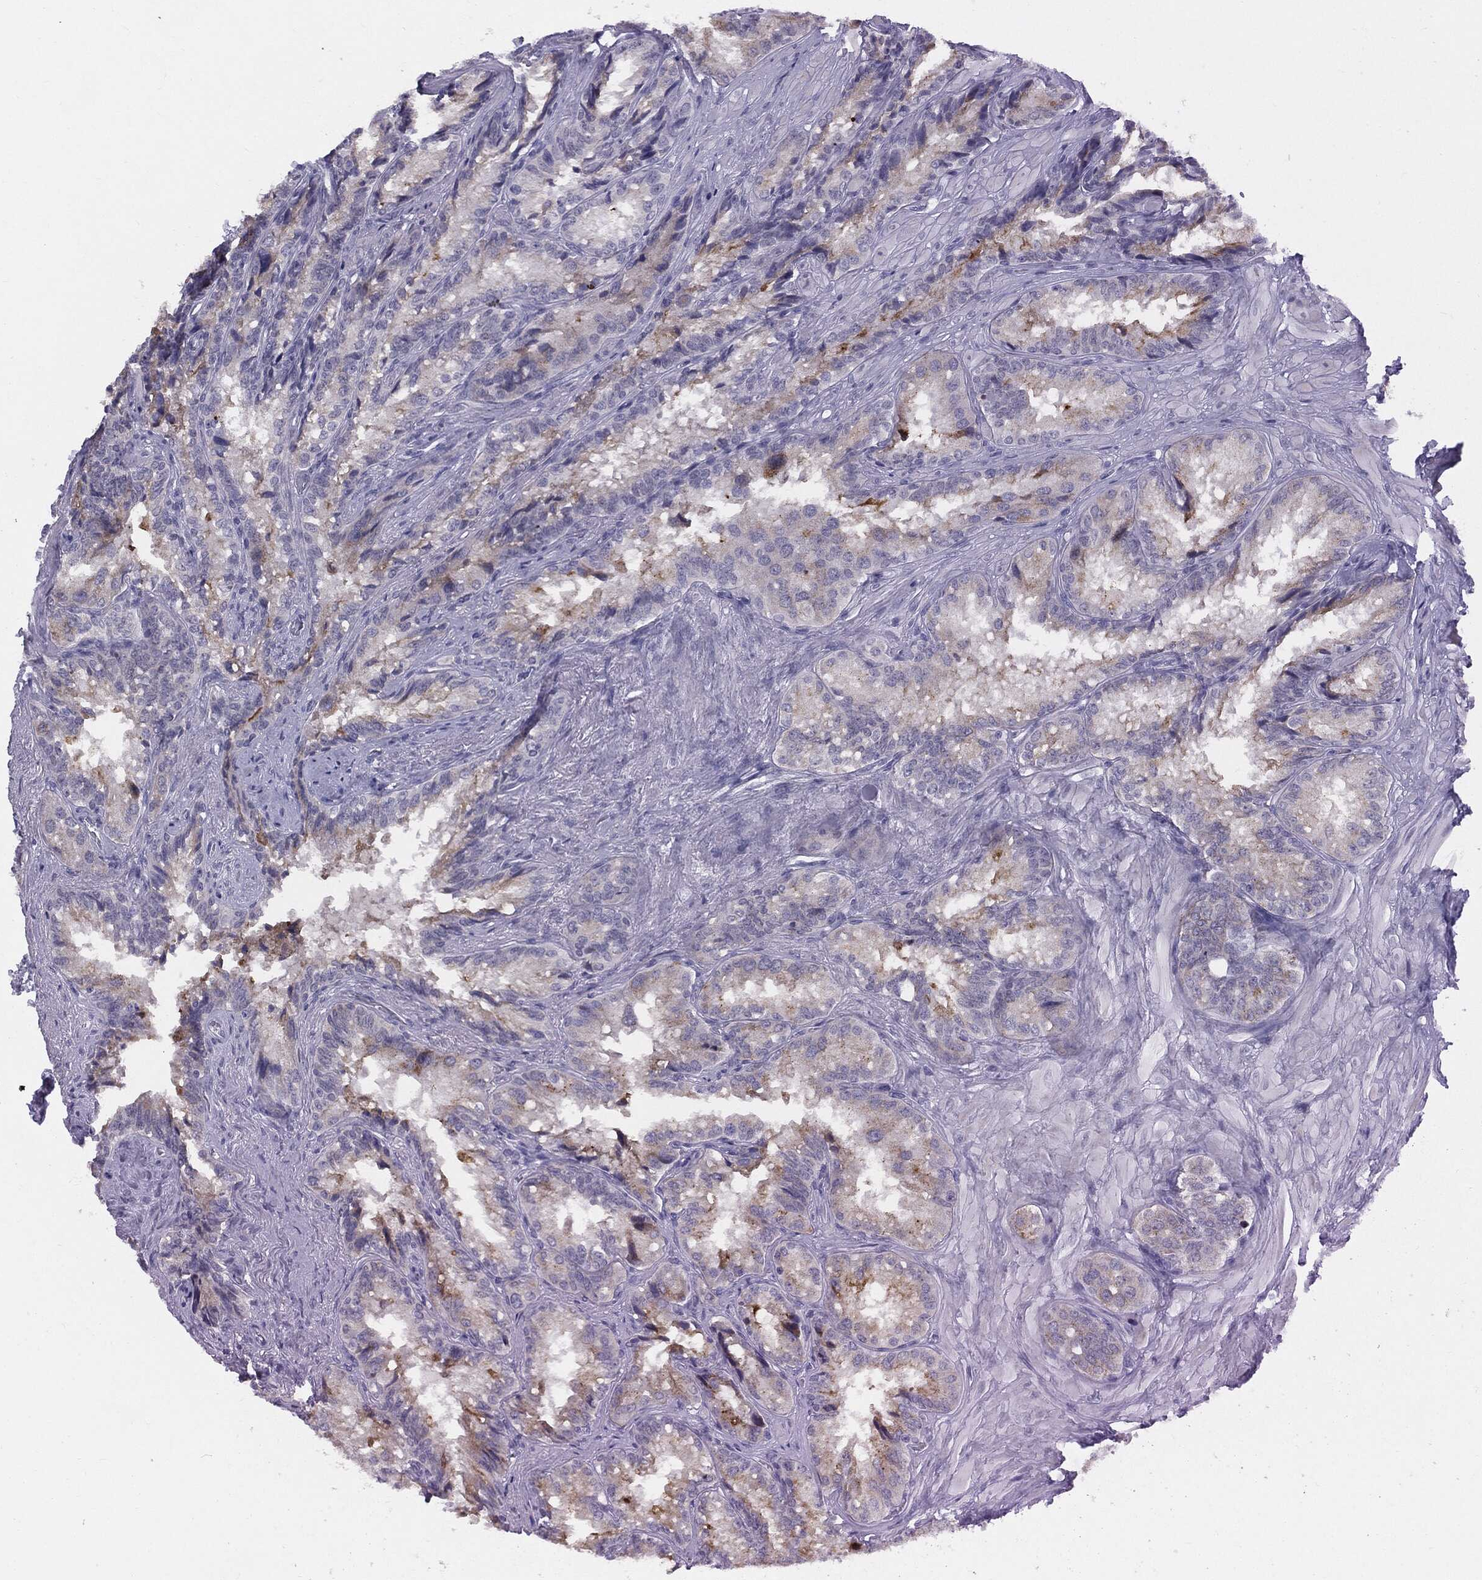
{"staining": {"intensity": "moderate", "quantity": "<25%", "location": "cytoplasmic/membranous"}, "tissue": "seminal vesicle", "cell_type": "Glandular cells", "image_type": "normal", "snomed": [{"axis": "morphology", "description": "Normal tissue, NOS"}, {"axis": "topography", "description": "Seminal veicle"}], "caption": "Immunohistochemical staining of unremarkable human seminal vesicle shows low levels of moderate cytoplasmic/membranous staining in about <25% of glandular cells.", "gene": "DMKN", "patient": {"sex": "male", "age": 68}}